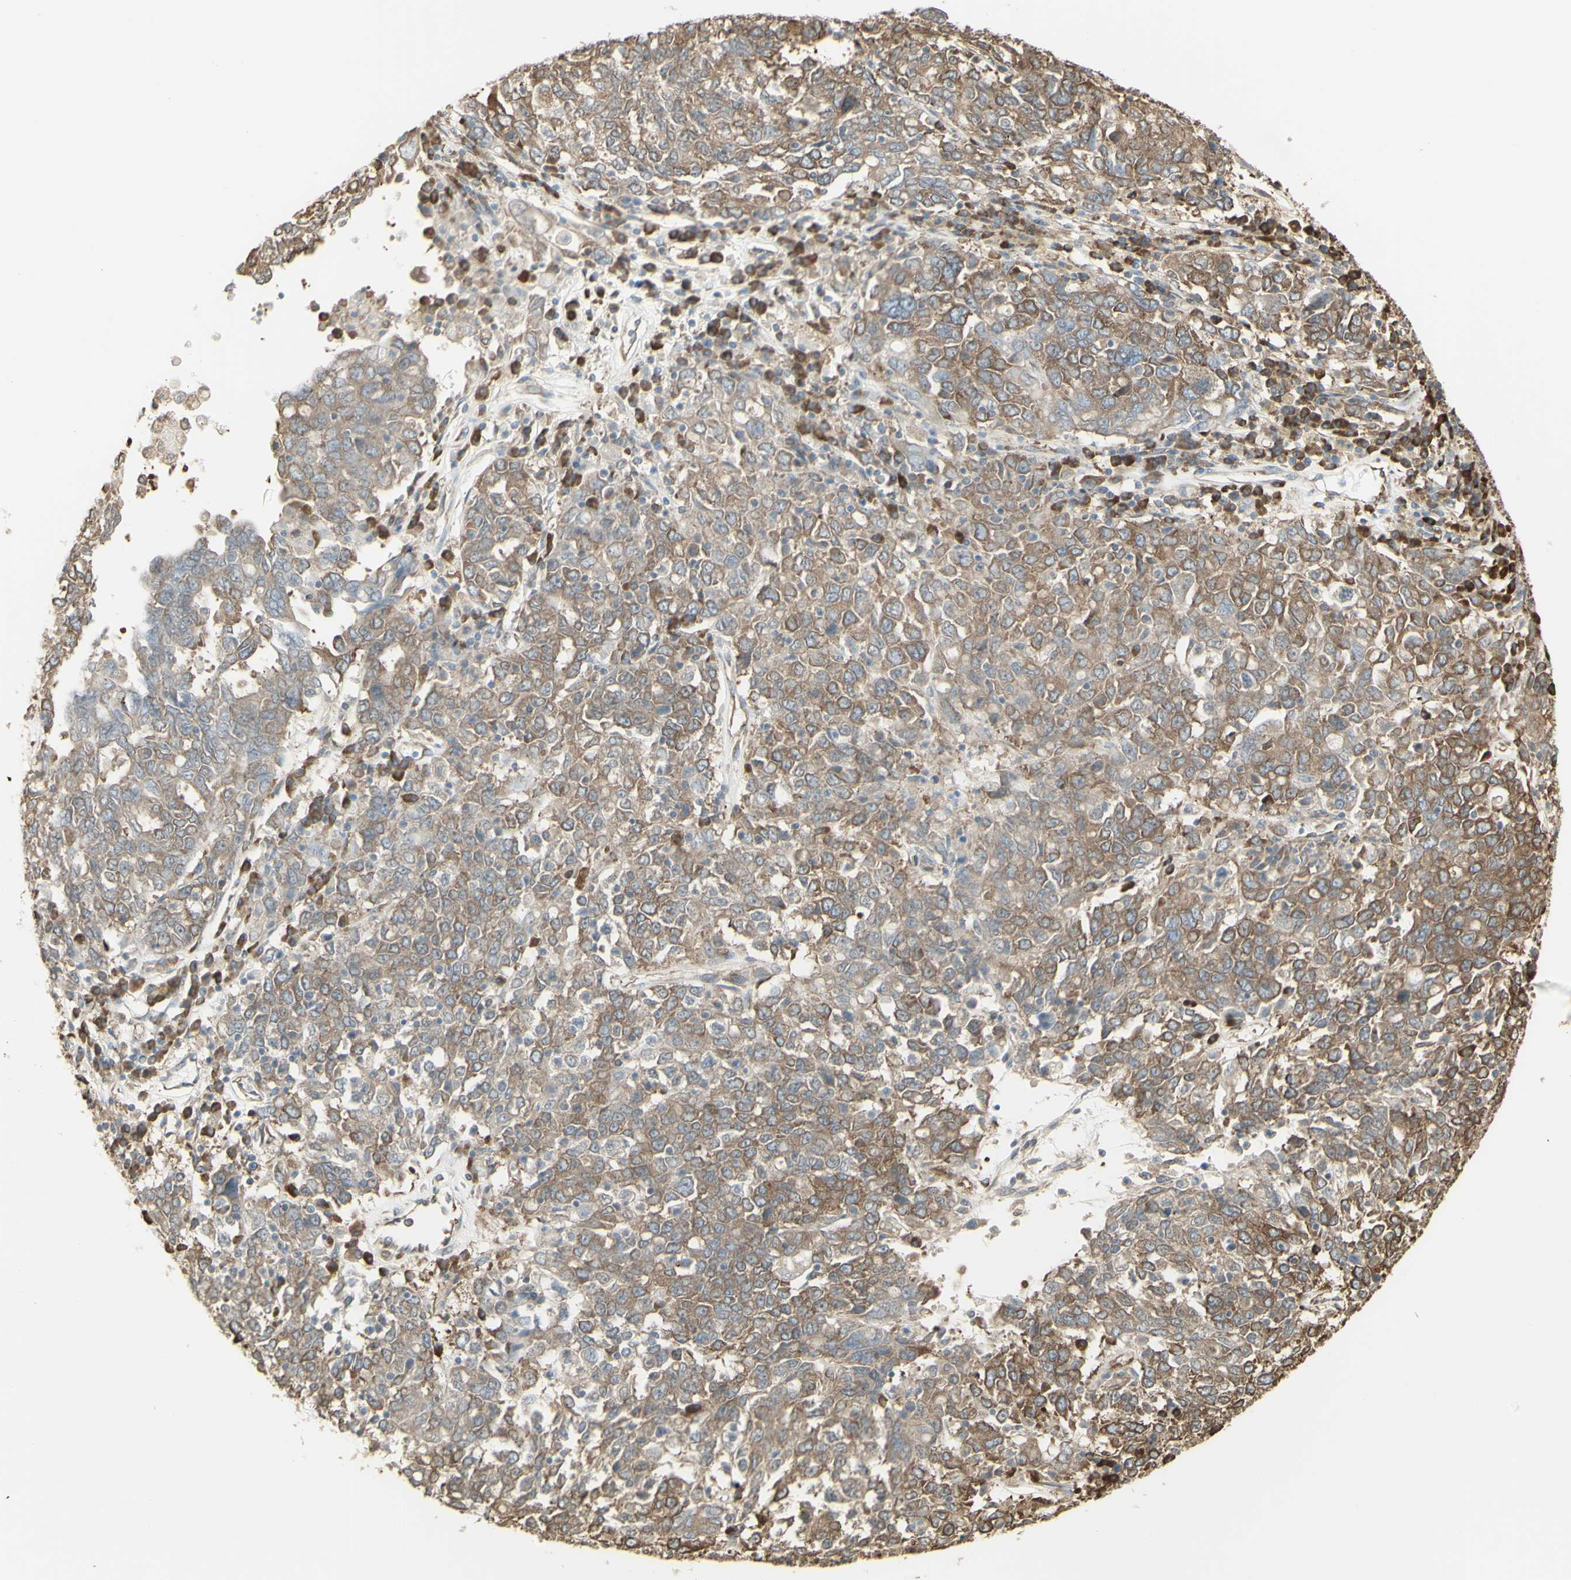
{"staining": {"intensity": "weak", "quantity": ">75%", "location": "cytoplasmic/membranous"}, "tissue": "ovarian cancer", "cell_type": "Tumor cells", "image_type": "cancer", "snomed": [{"axis": "morphology", "description": "Carcinoma, endometroid"}, {"axis": "topography", "description": "Ovary"}], "caption": "Brown immunohistochemical staining in human endometroid carcinoma (ovarian) displays weak cytoplasmic/membranous expression in about >75% of tumor cells.", "gene": "EEF1B2", "patient": {"sex": "female", "age": 62}}